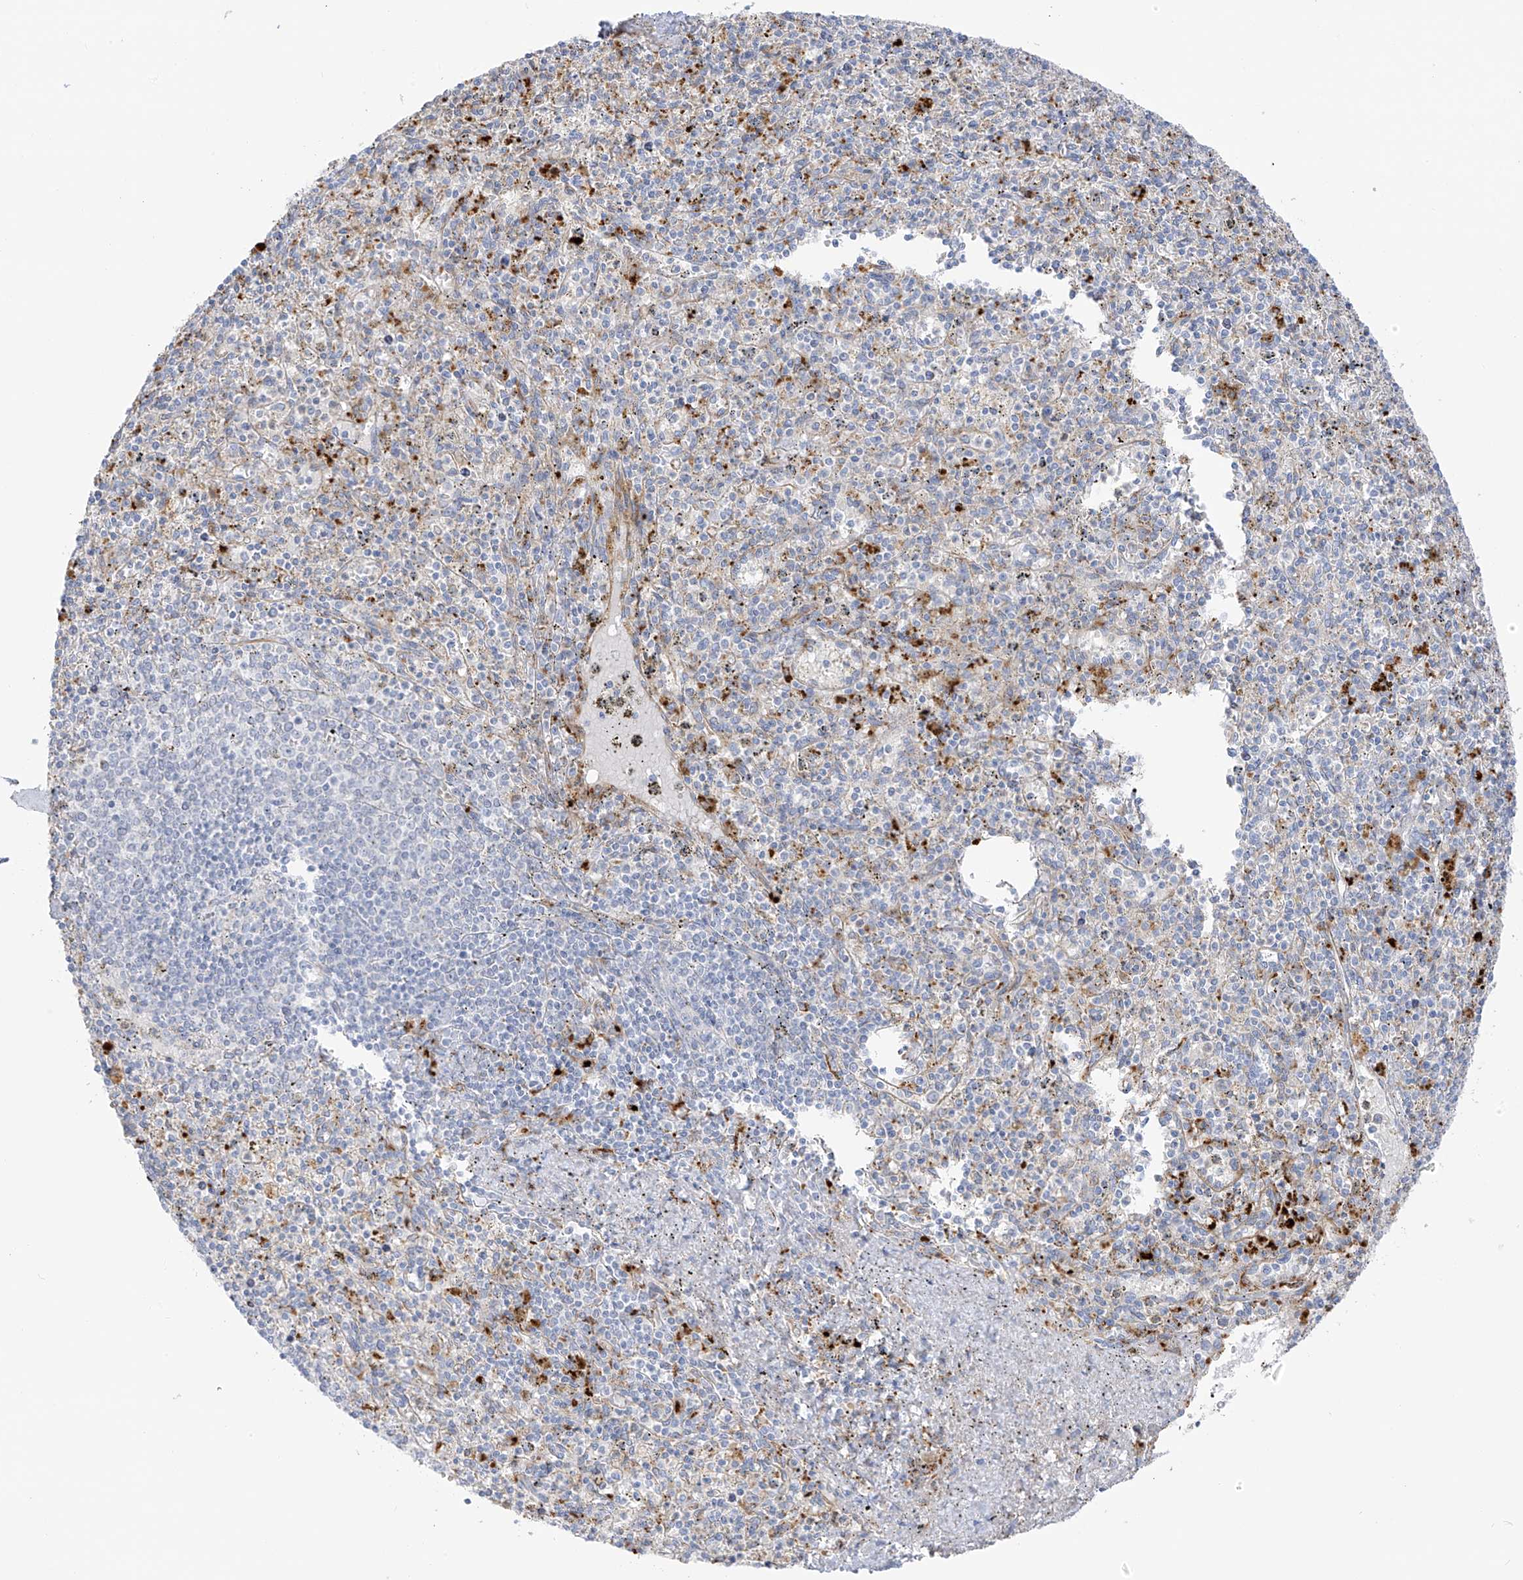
{"staining": {"intensity": "negative", "quantity": "none", "location": "none"}, "tissue": "spleen", "cell_type": "Cells in red pulp", "image_type": "normal", "snomed": [{"axis": "morphology", "description": "Normal tissue, NOS"}, {"axis": "topography", "description": "Spleen"}], "caption": "This is a image of immunohistochemistry staining of unremarkable spleen, which shows no positivity in cells in red pulp. (Immunohistochemistry (ihc), brightfield microscopy, high magnification).", "gene": "TAL2", "patient": {"sex": "male", "age": 72}}